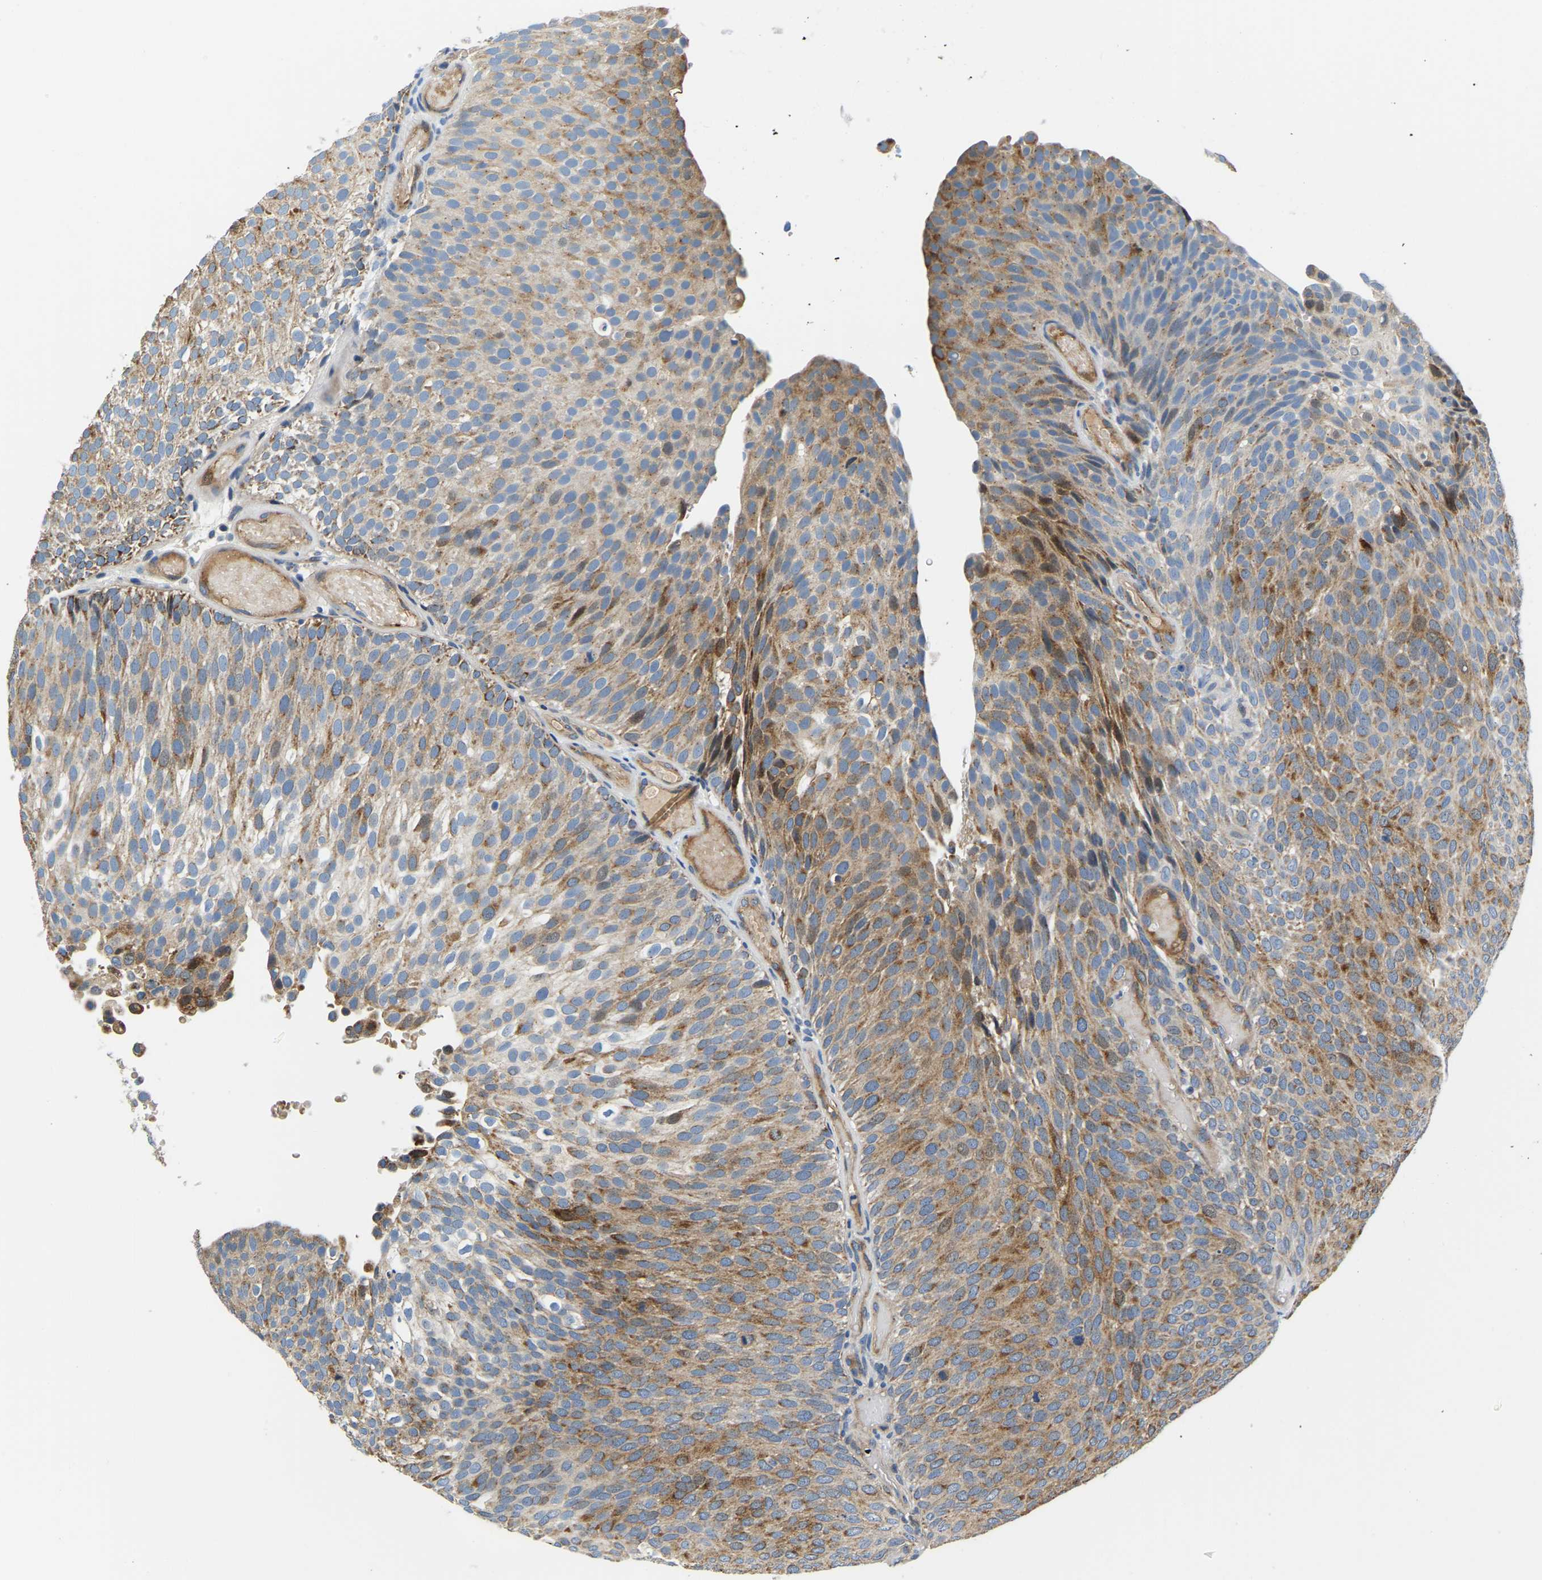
{"staining": {"intensity": "moderate", "quantity": "25%-75%", "location": "cytoplasmic/membranous"}, "tissue": "urothelial cancer", "cell_type": "Tumor cells", "image_type": "cancer", "snomed": [{"axis": "morphology", "description": "Urothelial carcinoma, Low grade"}, {"axis": "topography", "description": "Urinary bladder"}], "caption": "The histopathology image shows a brown stain indicating the presence of a protein in the cytoplasmic/membranous of tumor cells in urothelial cancer. The staining was performed using DAB (3,3'-diaminobenzidine), with brown indicating positive protein expression. Nuclei are stained blue with hematoxylin.", "gene": "LIAS", "patient": {"sex": "male", "age": 78}}